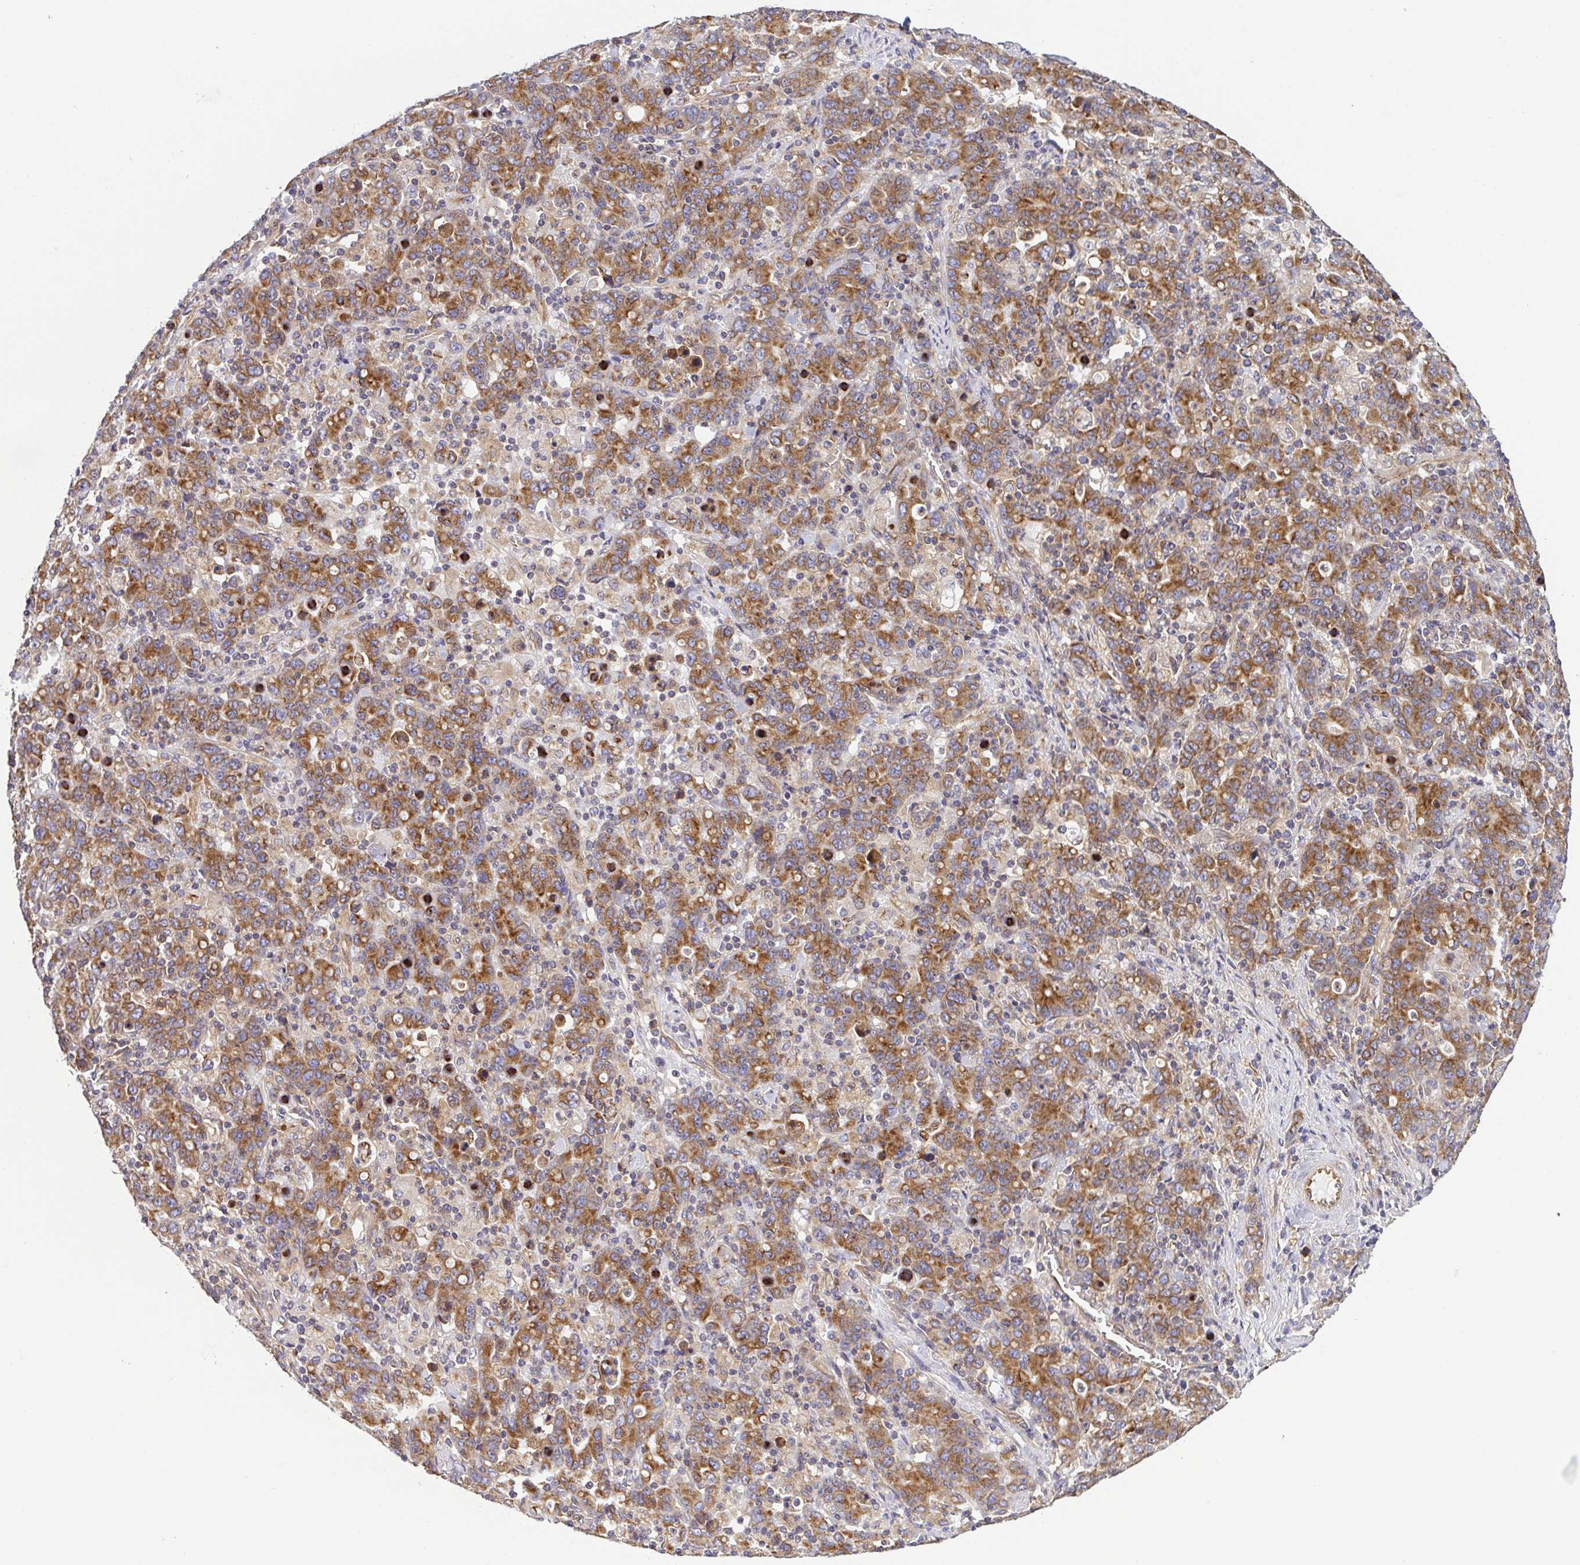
{"staining": {"intensity": "moderate", "quantity": ">75%", "location": "cytoplasmic/membranous"}, "tissue": "stomach cancer", "cell_type": "Tumor cells", "image_type": "cancer", "snomed": [{"axis": "morphology", "description": "Adenocarcinoma, NOS"}, {"axis": "topography", "description": "Stomach, upper"}], "caption": "A micrograph of stomach cancer (adenocarcinoma) stained for a protein demonstrates moderate cytoplasmic/membranous brown staining in tumor cells.", "gene": "KIF5B", "patient": {"sex": "male", "age": 69}}